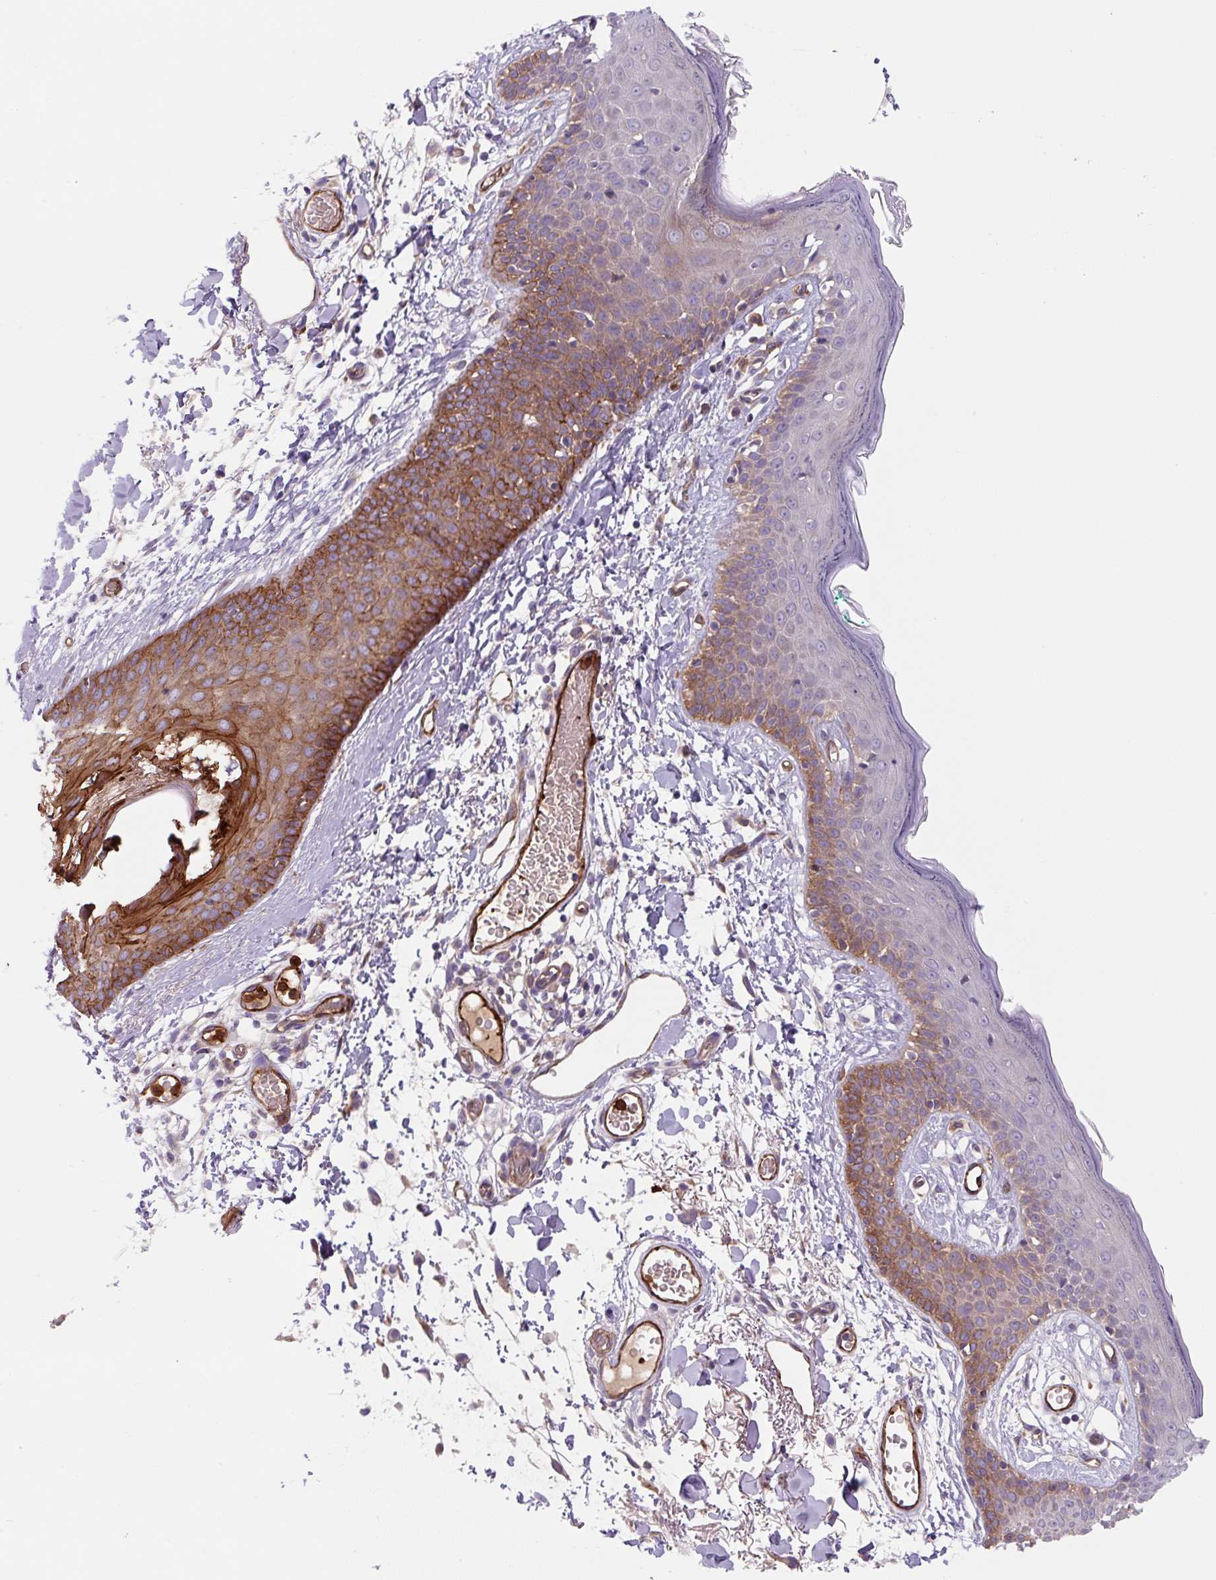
{"staining": {"intensity": "negative", "quantity": "none", "location": "none"}, "tissue": "skin", "cell_type": "Fibroblasts", "image_type": "normal", "snomed": [{"axis": "morphology", "description": "Normal tissue, NOS"}, {"axis": "topography", "description": "Skin"}], "caption": "The immunohistochemistry histopathology image has no significant positivity in fibroblasts of skin.", "gene": "DHFR2", "patient": {"sex": "male", "age": 79}}